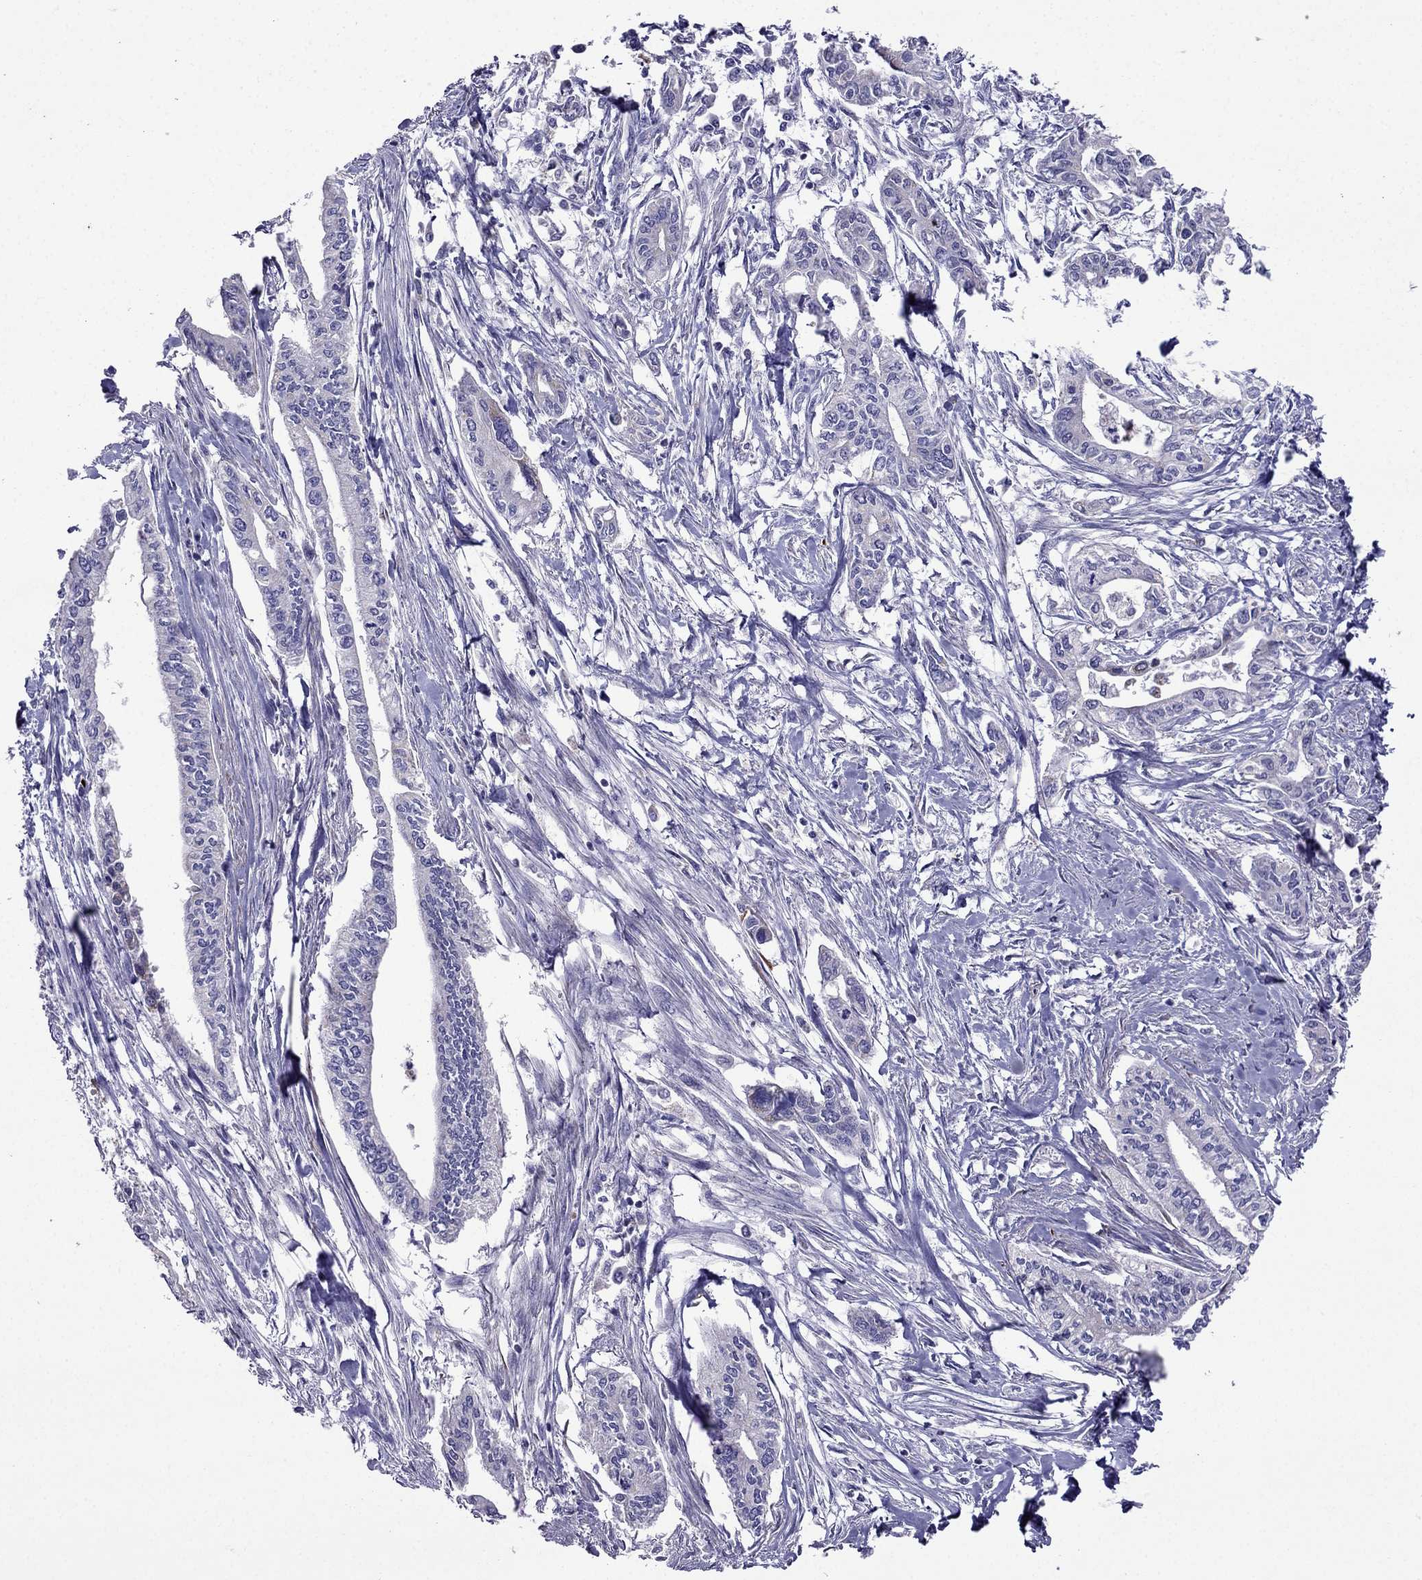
{"staining": {"intensity": "negative", "quantity": "none", "location": "none"}, "tissue": "pancreatic cancer", "cell_type": "Tumor cells", "image_type": "cancer", "snomed": [{"axis": "morphology", "description": "Adenocarcinoma, NOS"}, {"axis": "topography", "description": "Pancreas"}], "caption": "This is a image of immunohistochemistry (IHC) staining of pancreatic cancer, which shows no positivity in tumor cells.", "gene": "DSC1", "patient": {"sex": "male", "age": 60}}